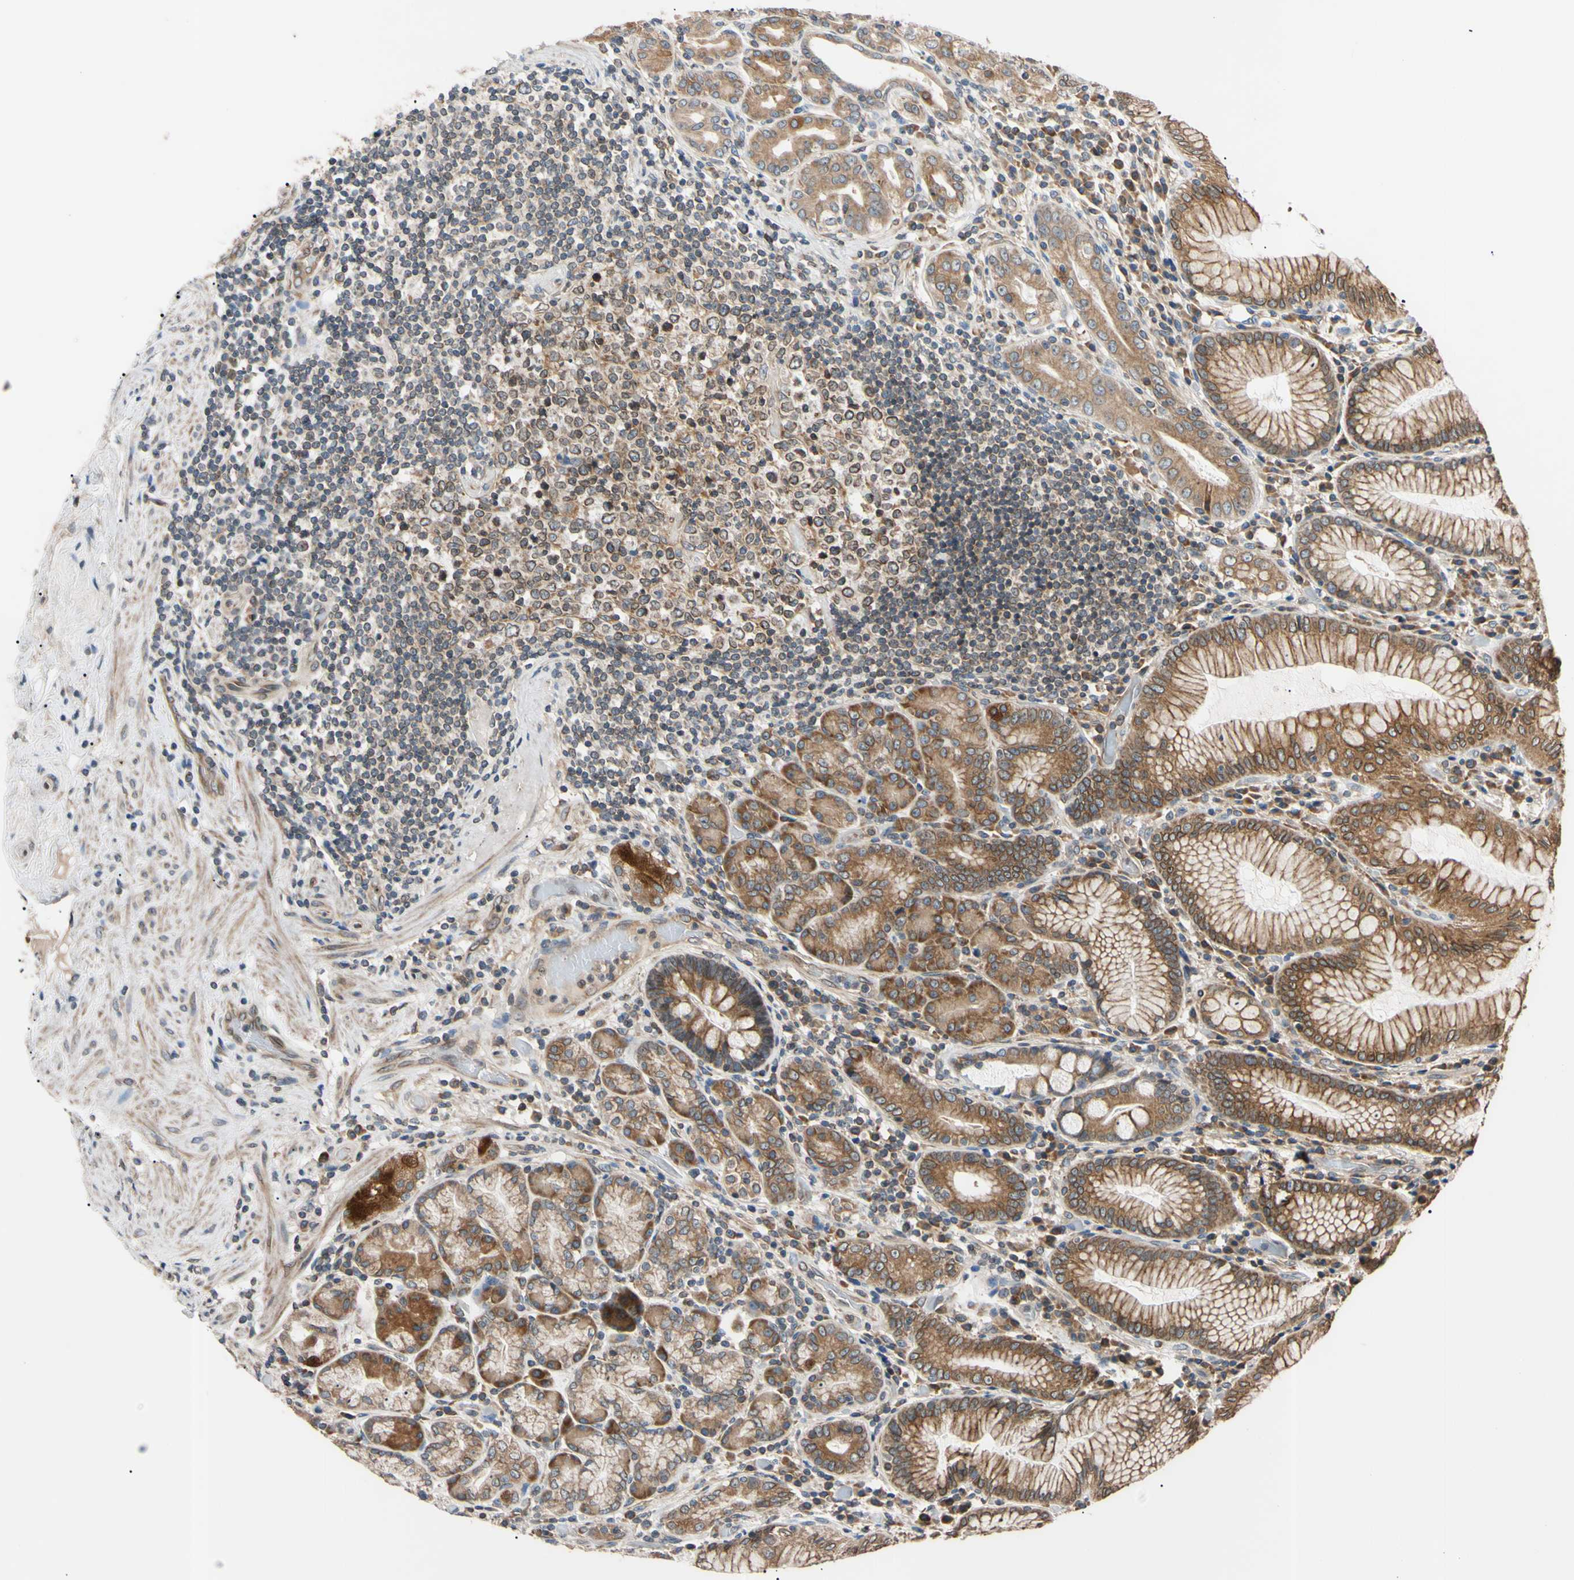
{"staining": {"intensity": "strong", "quantity": ">75%", "location": "cytoplasmic/membranous"}, "tissue": "stomach", "cell_type": "Glandular cells", "image_type": "normal", "snomed": [{"axis": "morphology", "description": "Normal tissue, NOS"}, {"axis": "topography", "description": "Stomach, lower"}], "caption": "Human stomach stained with a brown dye reveals strong cytoplasmic/membranous positive positivity in approximately >75% of glandular cells.", "gene": "VAPA", "patient": {"sex": "female", "age": 76}}